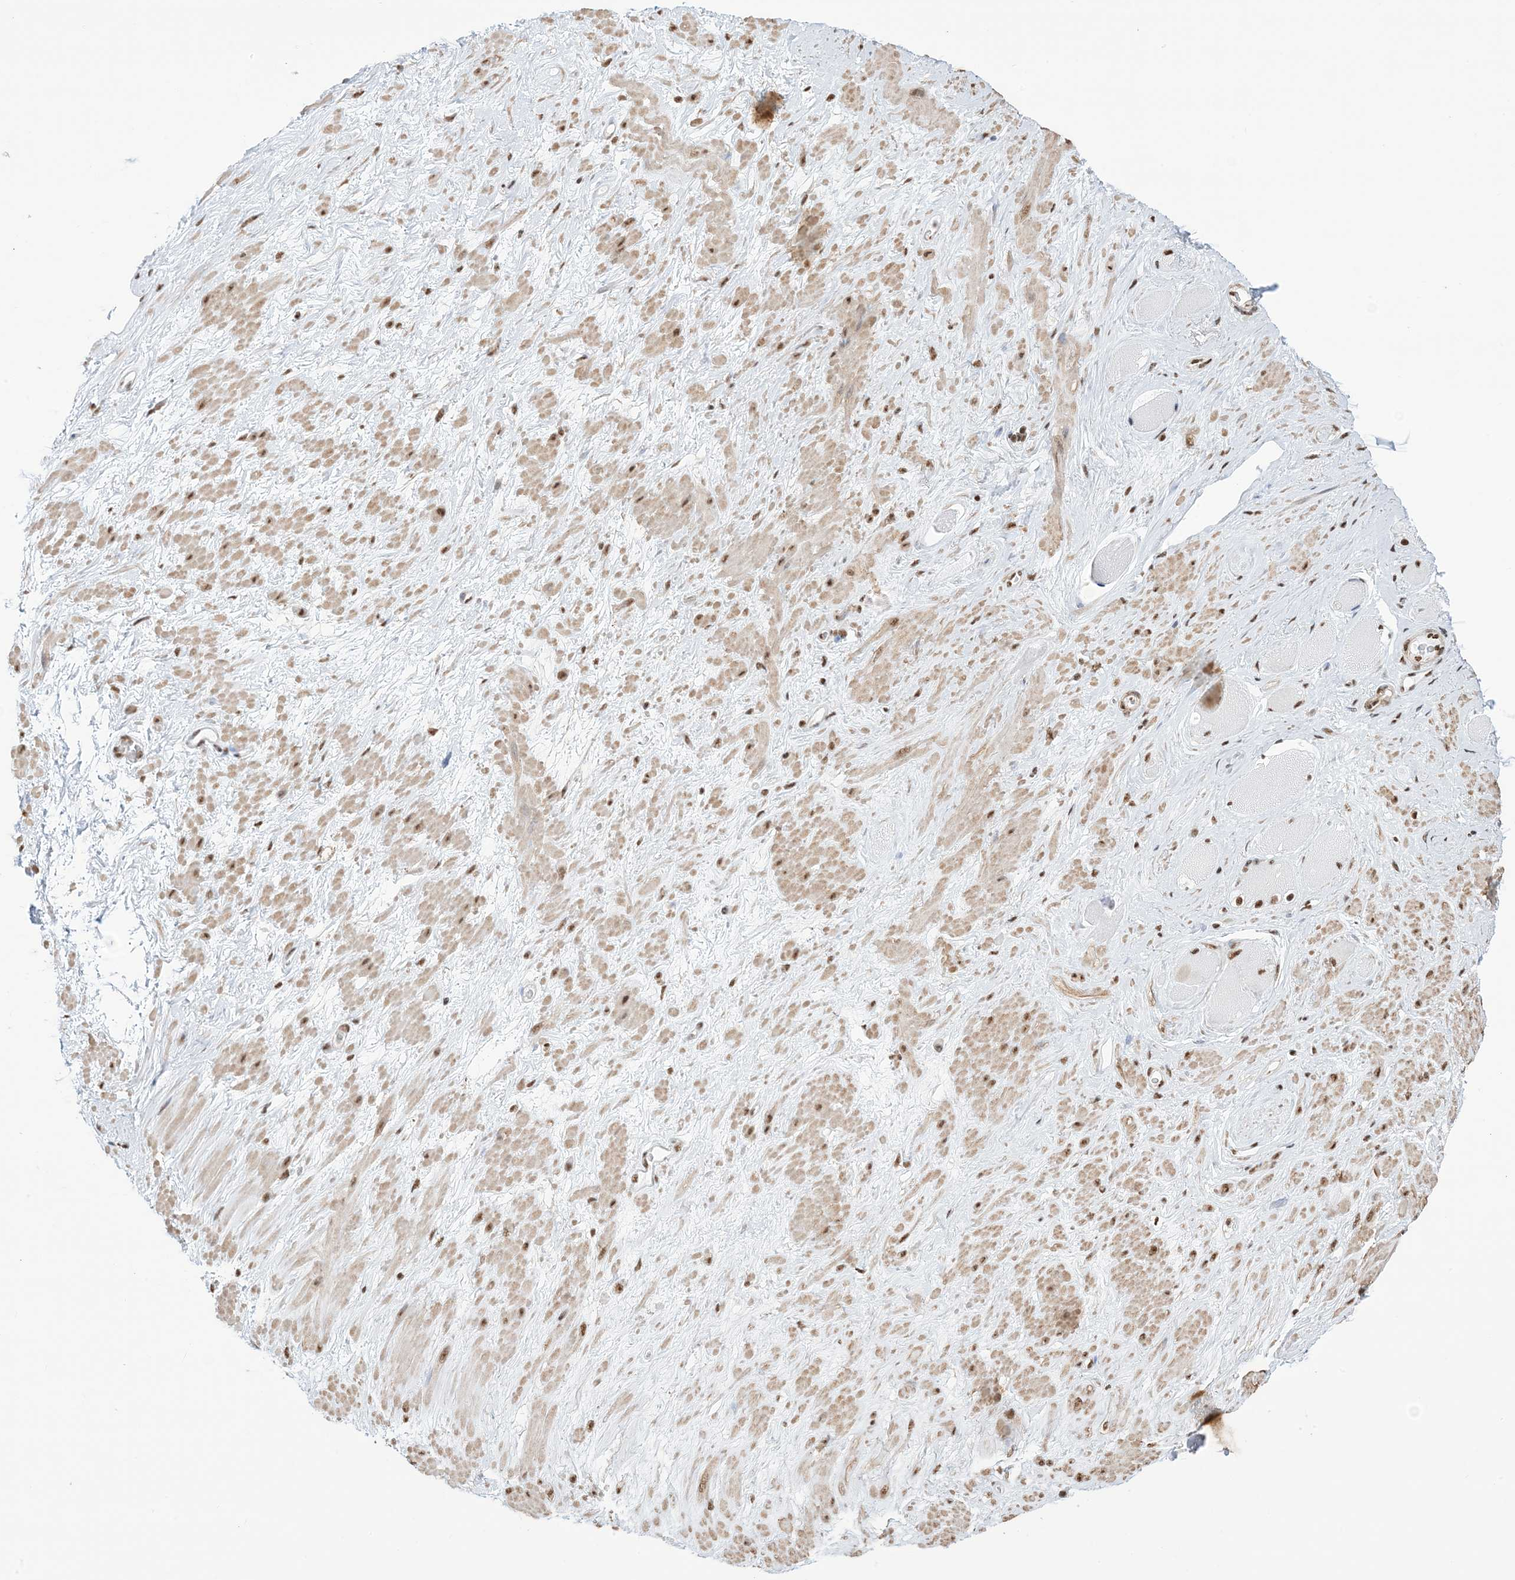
{"staining": {"intensity": "moderate", "quantity": "25%-75%", "location": "nuclear"}, "tissue": "adipose tissue", "cell_type": "Adipocytes", "image_type": "normal", "snomed": [{"axis": "morphology", "description": "Normal tissue, NOS"}, {"axis": "morphology", "description": "Adenocarcinoma, Low grade"}, {"axis": "topography", "description": "Prostate"}, {"axis": "topography", "description": "Peripheral nerve tissue"}], "caption": "A micrograph of adipose tissue stained for a protein displays moderate nuclear brown staining in adipocytes.", "gene": "ZNF792", "patient": {"sex": "male", "age": 63}}